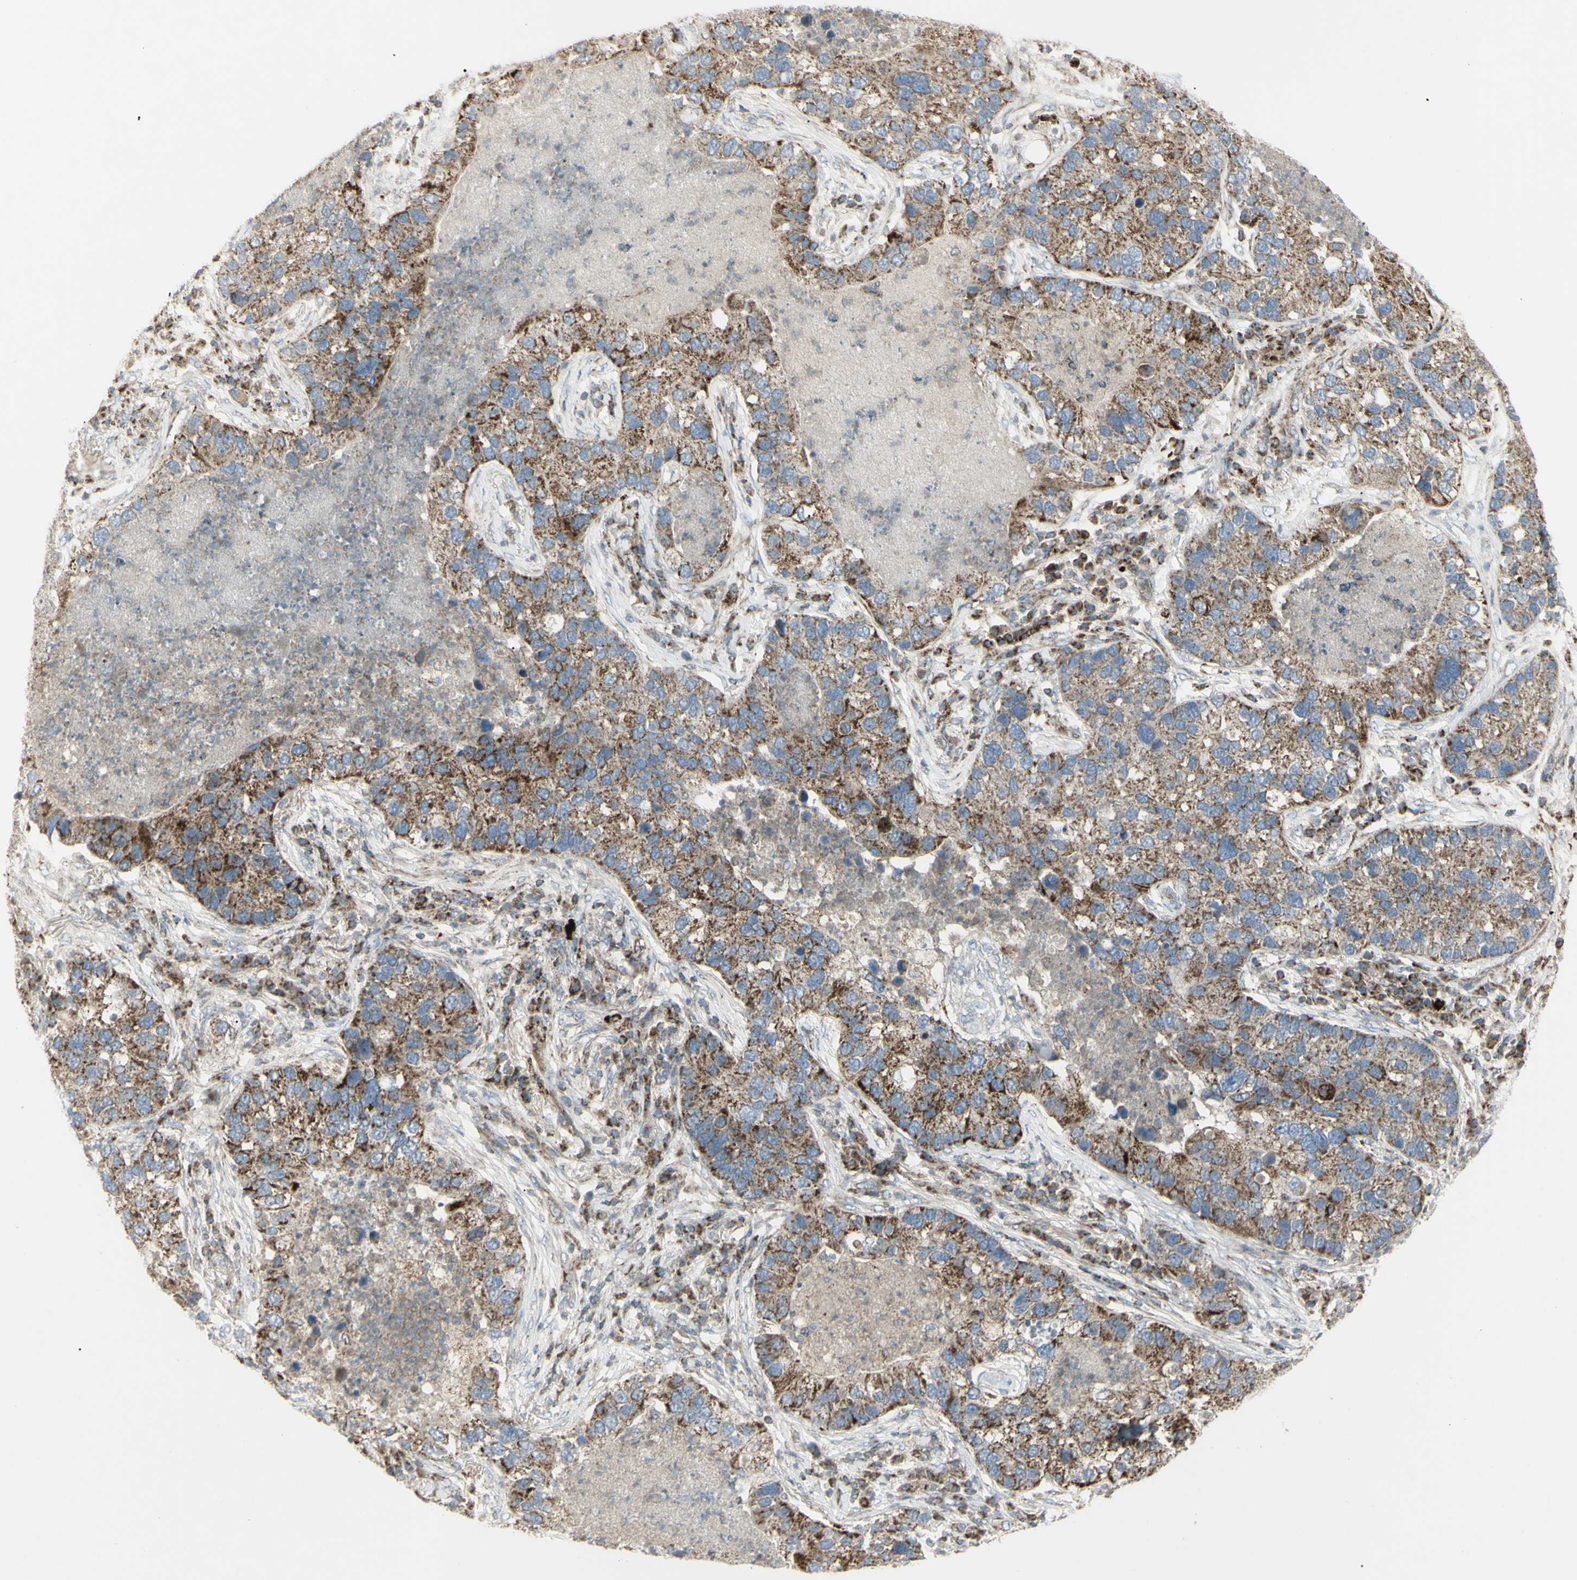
{"staining": {"intensity": "strong", "quantity": ">75%", "location": "cytoplasmic/membranous"}, "tissue": "lung cancer", "cell_type": "Tumor cells", "image_type": "cancer", "snomed": [{"axis": "morphology", "description": "Normal tissue, NOS"}, {"axis": "morphology", "description": "Adenocarcinoma, NOS"}, {"axis": "topography", "description": "Bronchus"}, {"axis": "topography", "description": "Lung"}], "caption": "Adenocarcinoma (lung) stained with immunohistochemistry (IHC) reveals strong cytoplasmic/membranous expression in about >75% of tumor cells.", "gene": "CYB5R1", "patient": {"sex": "male", "age": 54}}